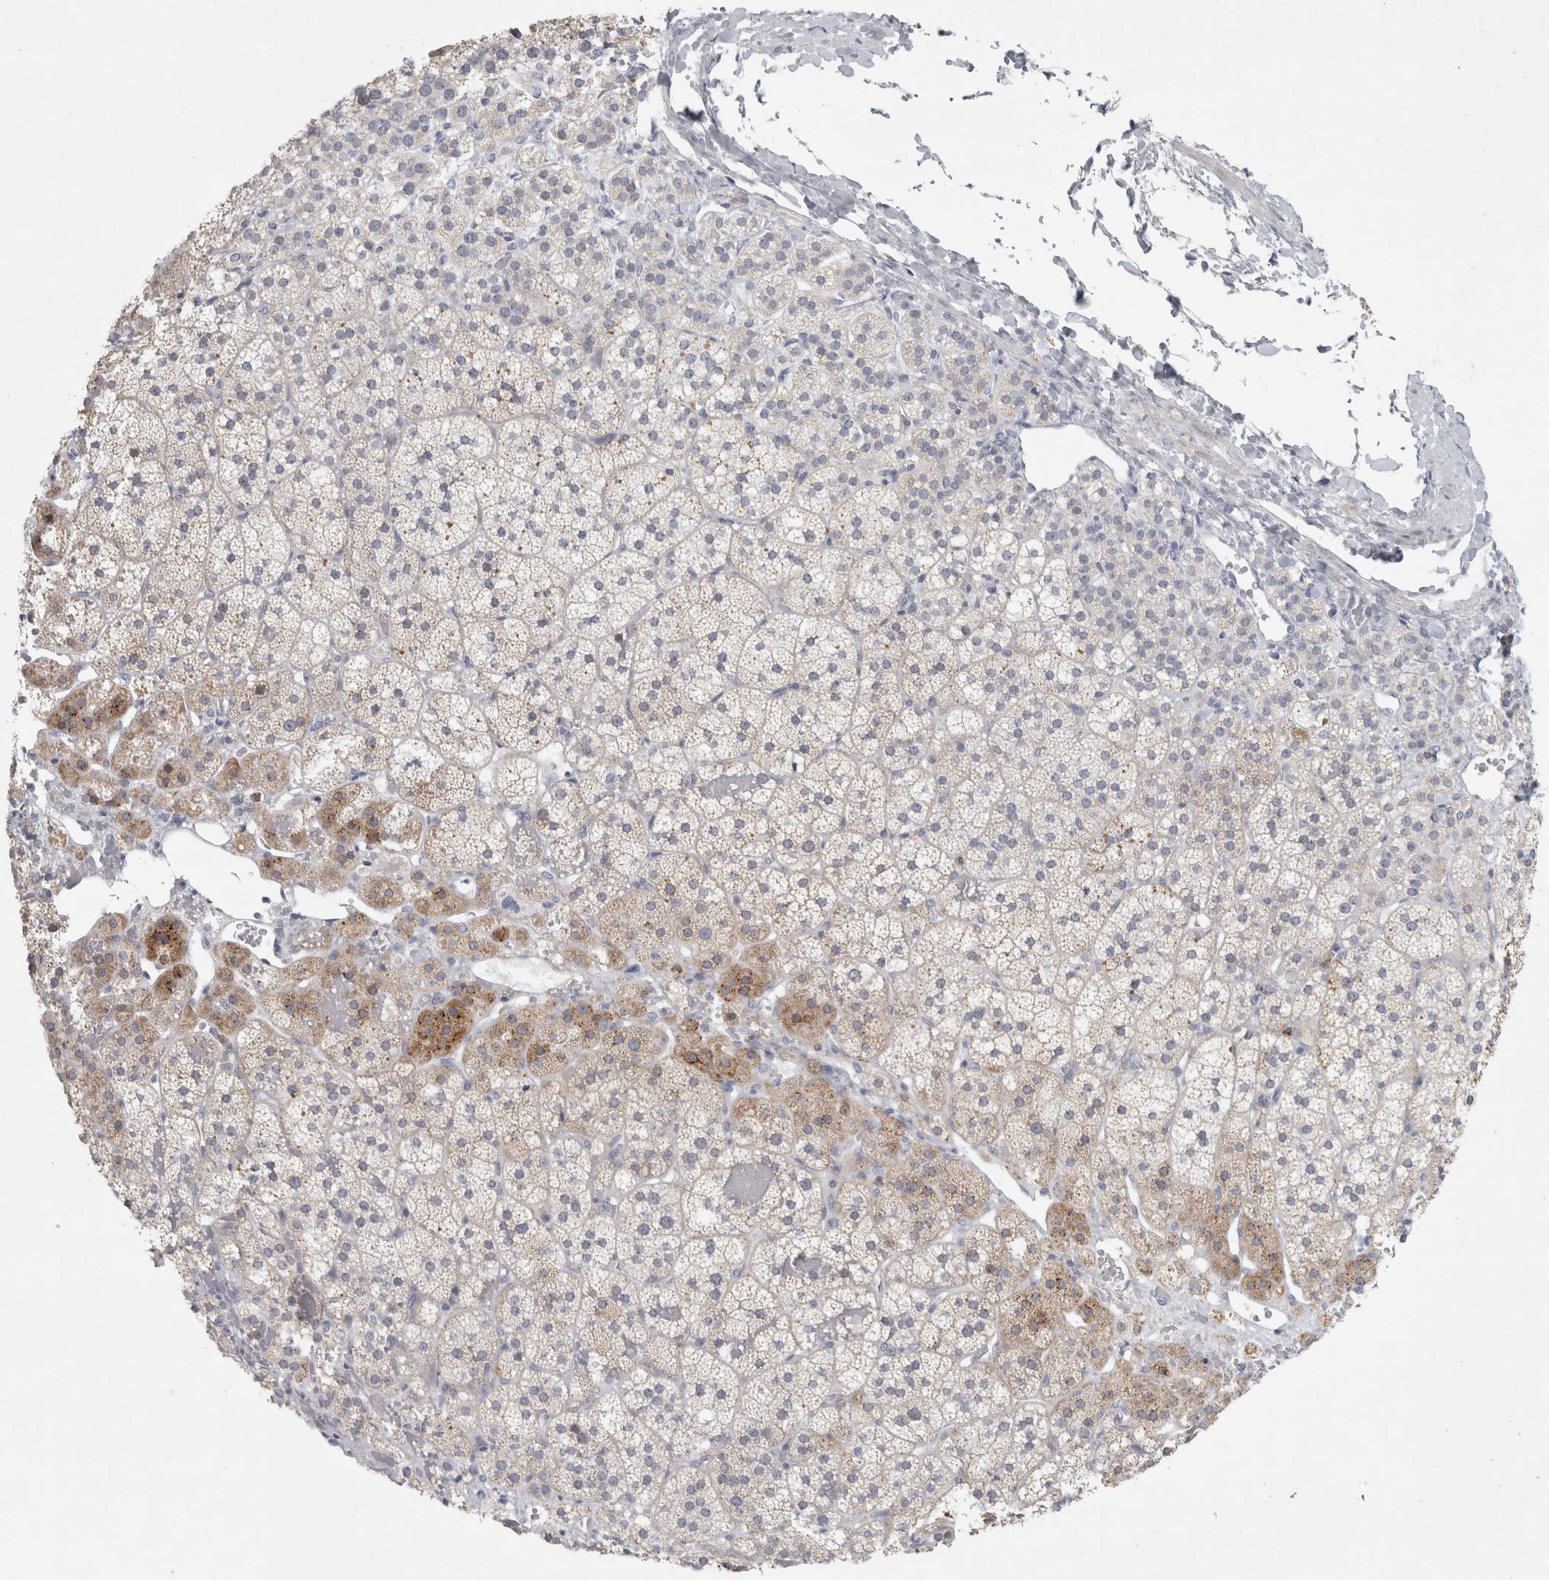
{"staining": {"intensity": "strong", "quantity": "<25%", "location": "cytoplasmic/membranous"}, "tissue": "adrenal gland", "cell_type": "Glandular cells", "image_type": "normal", "snomed": [{"axis": "morphology", "description": "Normal tissue, NOS"}, {"axis": "topography", "description": "Adrenal gland"}], "caption": "Glandular cells display medium levels of strong cytoplasmic/membranous expression in about <25% of cells in benign adrenal gland. Nuclei are stained in blue.", "gene": "PTPRN2", "patient": {"sex": "female", "age": 44}}